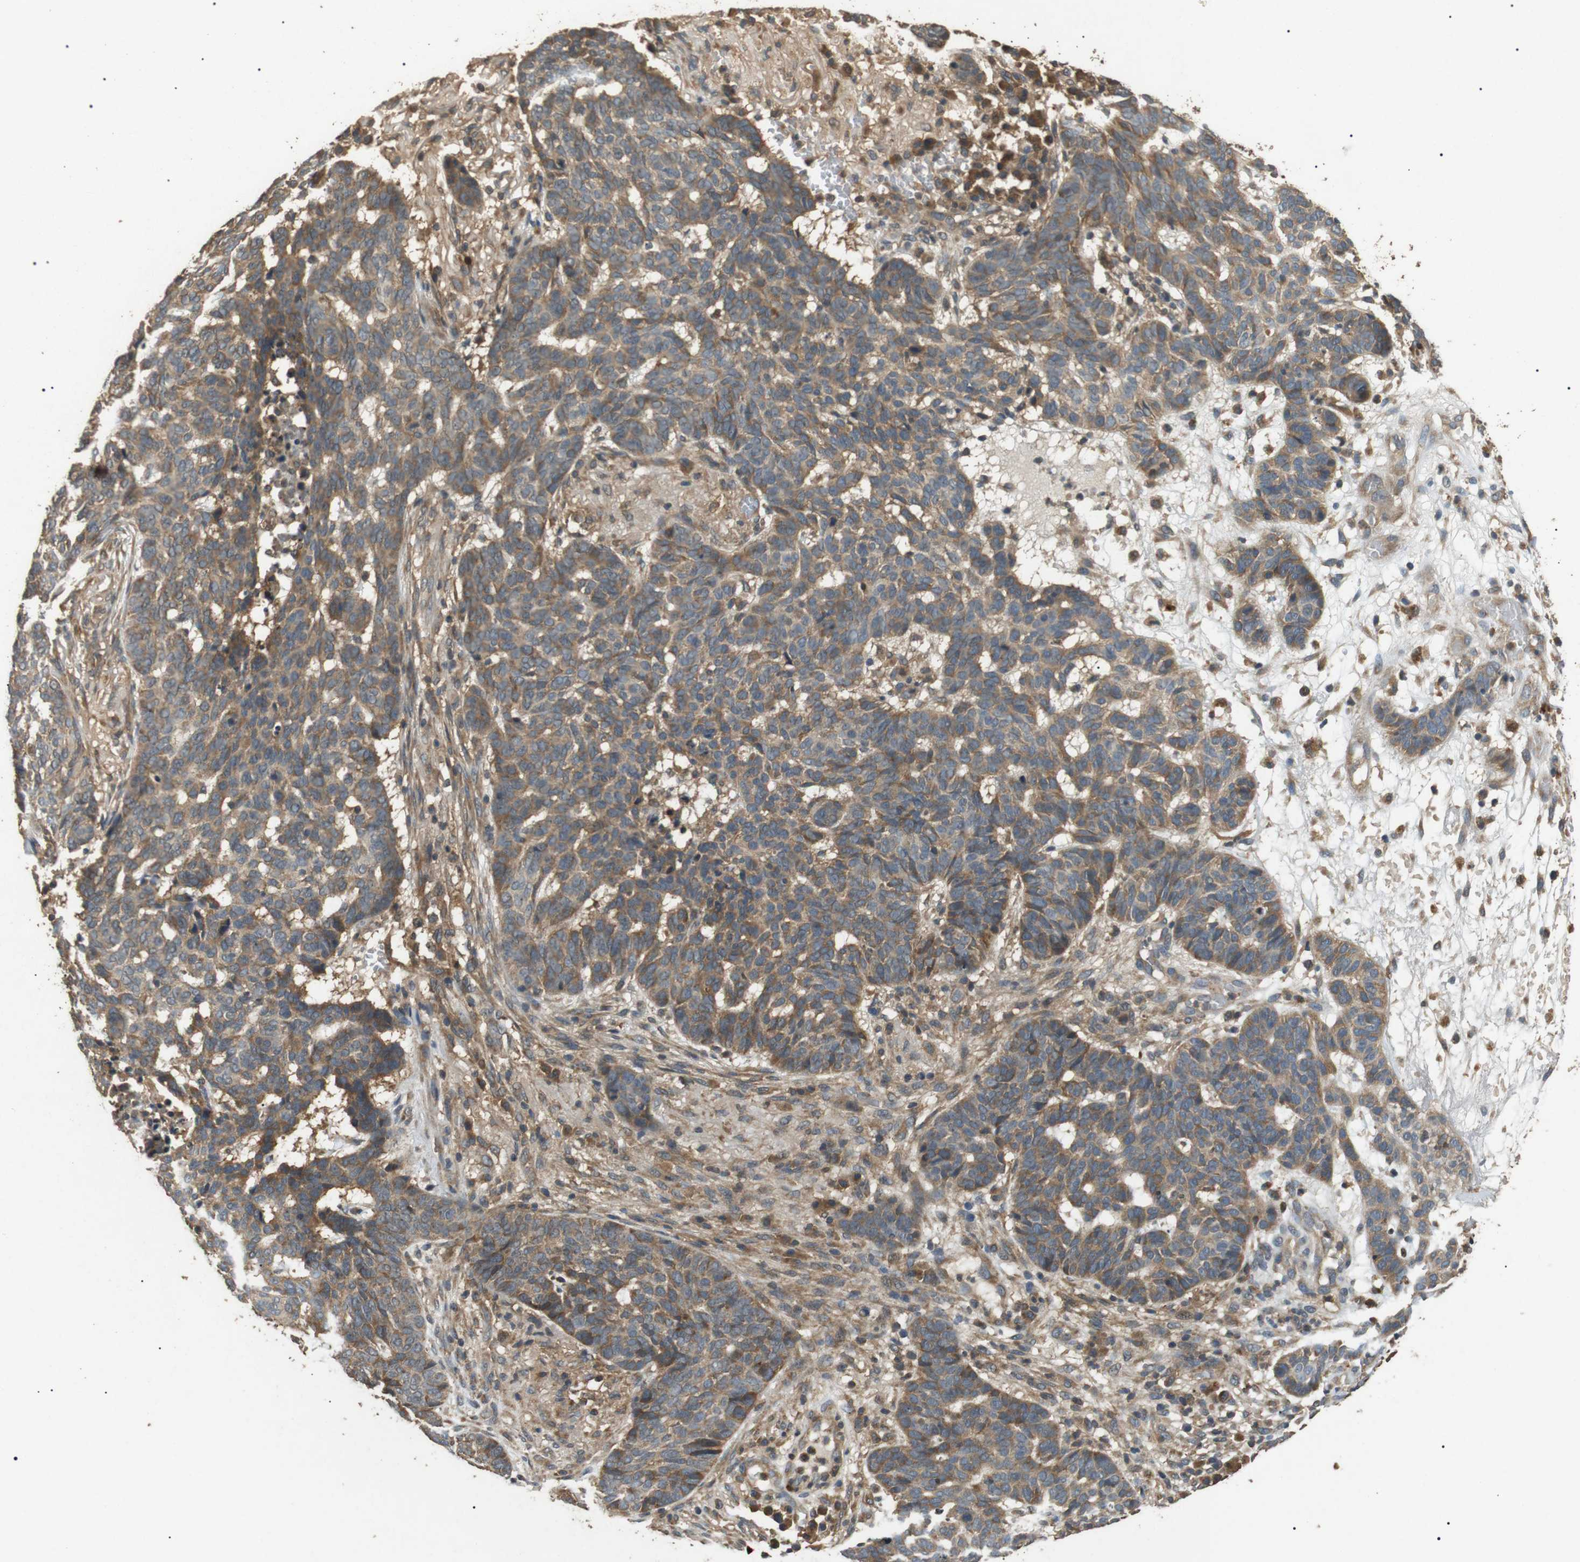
{"staining": {"intensity": "moderate", "quantity": ">75%", "location": "cytoplasmic/membranous"}, "tissue": "skin cancer", "cell_type": "Tumor cells", "image_type": "cancer", "snomed": [{"axis": "morphology", "description": "Basal cell carcinoma"}, {"axis": "topography", "description": "Skin"}], "caption": "A histopathology image of skin cancer stained for a protein reveals moderate cytoplasmic/membranous brown staining in tumor cells.", "gene": "TBC1D15", "patient": {"sex": "male", "age": 85}}